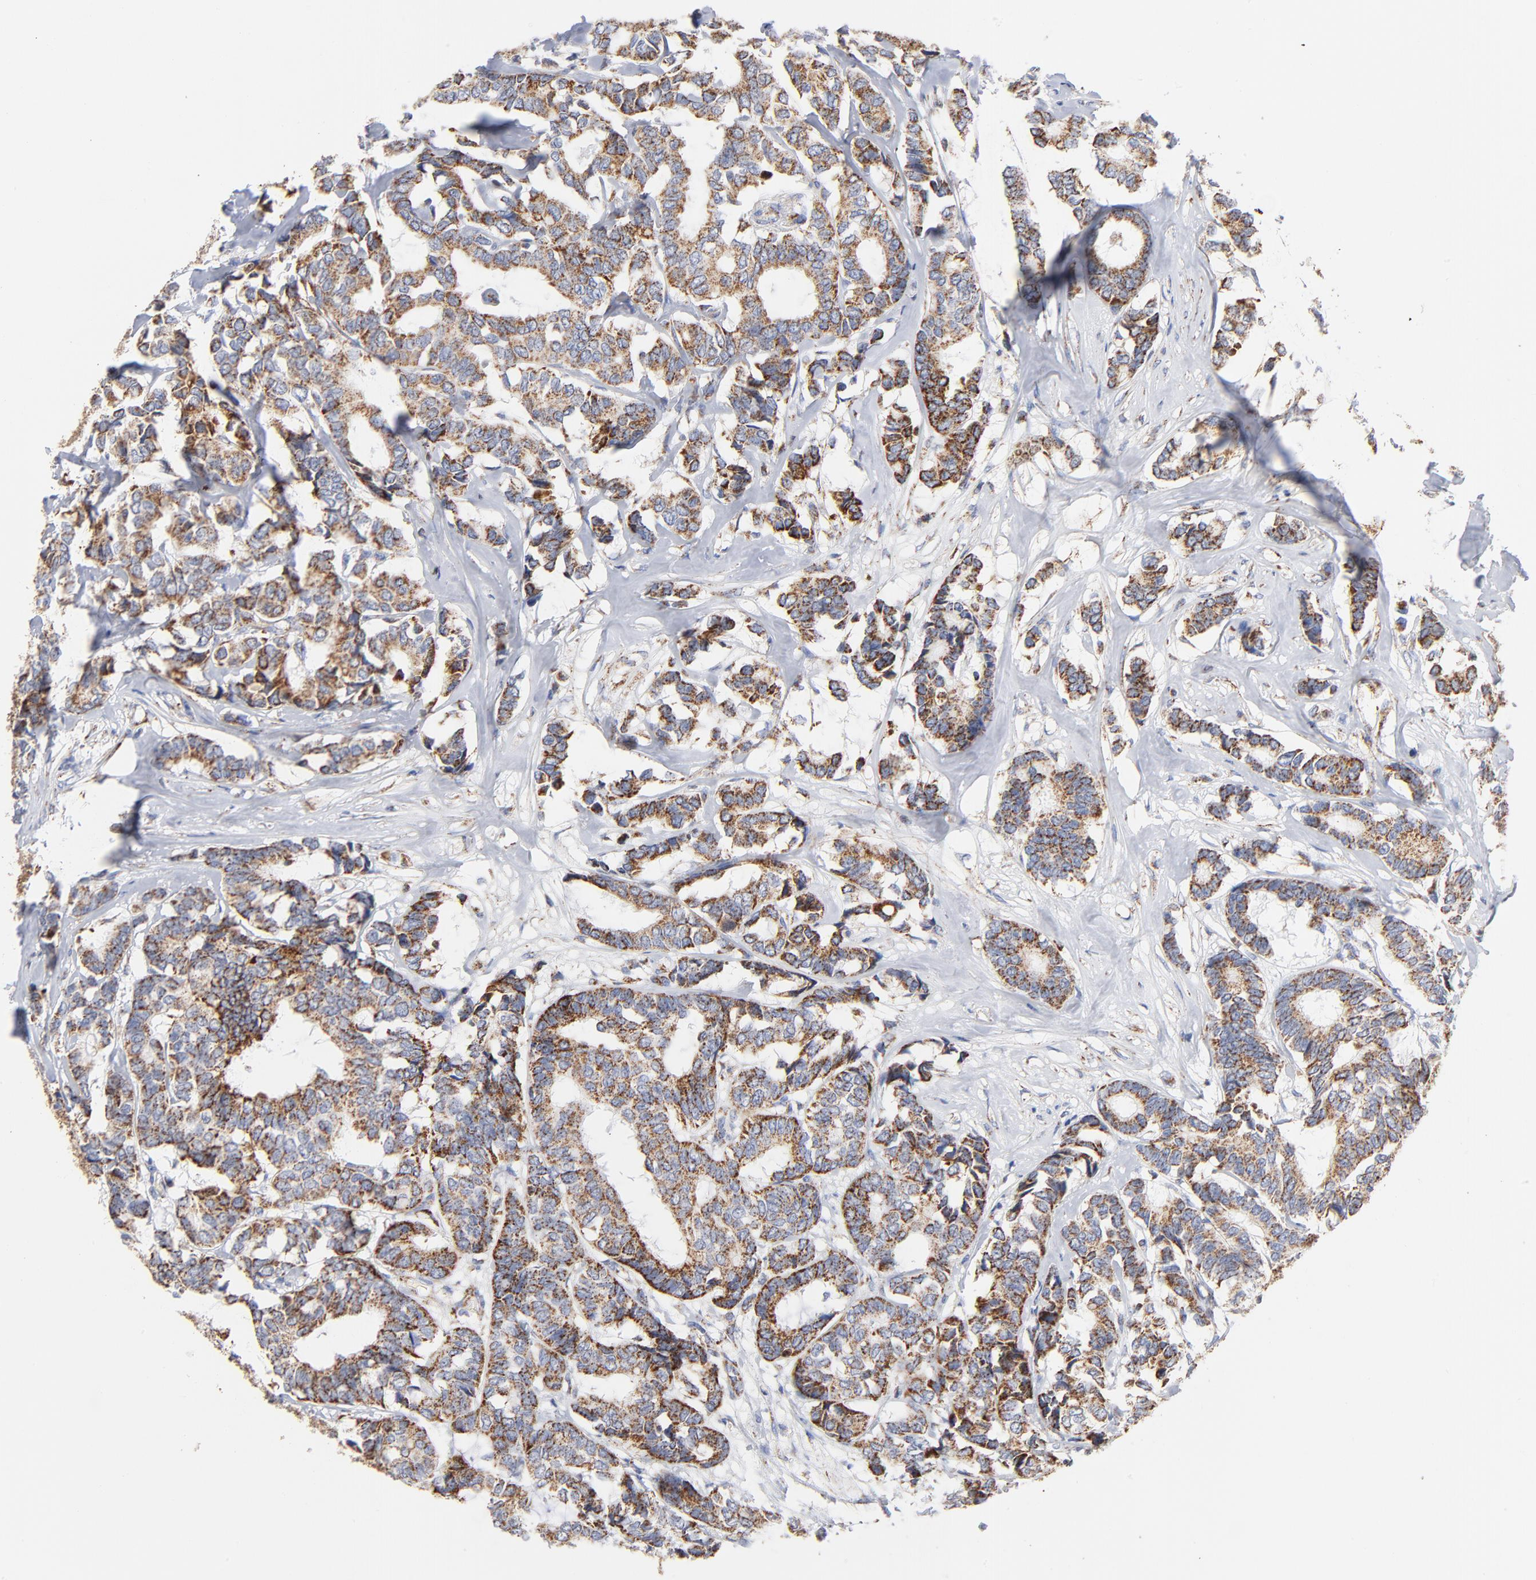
{"staining": {"intensity": "strong", "quantity": ">75%", "location": "cytoplasmic/membranous"}, "tissue": "breast cancer", "cell_type": "Tumor cells", "image_type": "cancer", "snomed": [{"axis": "morphology", "description": "Duct carcinoma"}, {"axis": "topography", "description": "Breast"}], "caption": "High-power microscopy captured an IHC histopathology image of breast cancer, revealing strong cytoplasmic/membranous expression in about >75% of tumor cells. The protein of interest is stained brown, and the nuclei are stained in blue (DAB IHC with brightfield microscopy, high magnification).", "gene": "DIABLO", "patient": {"sex": "female", "age": 87}}